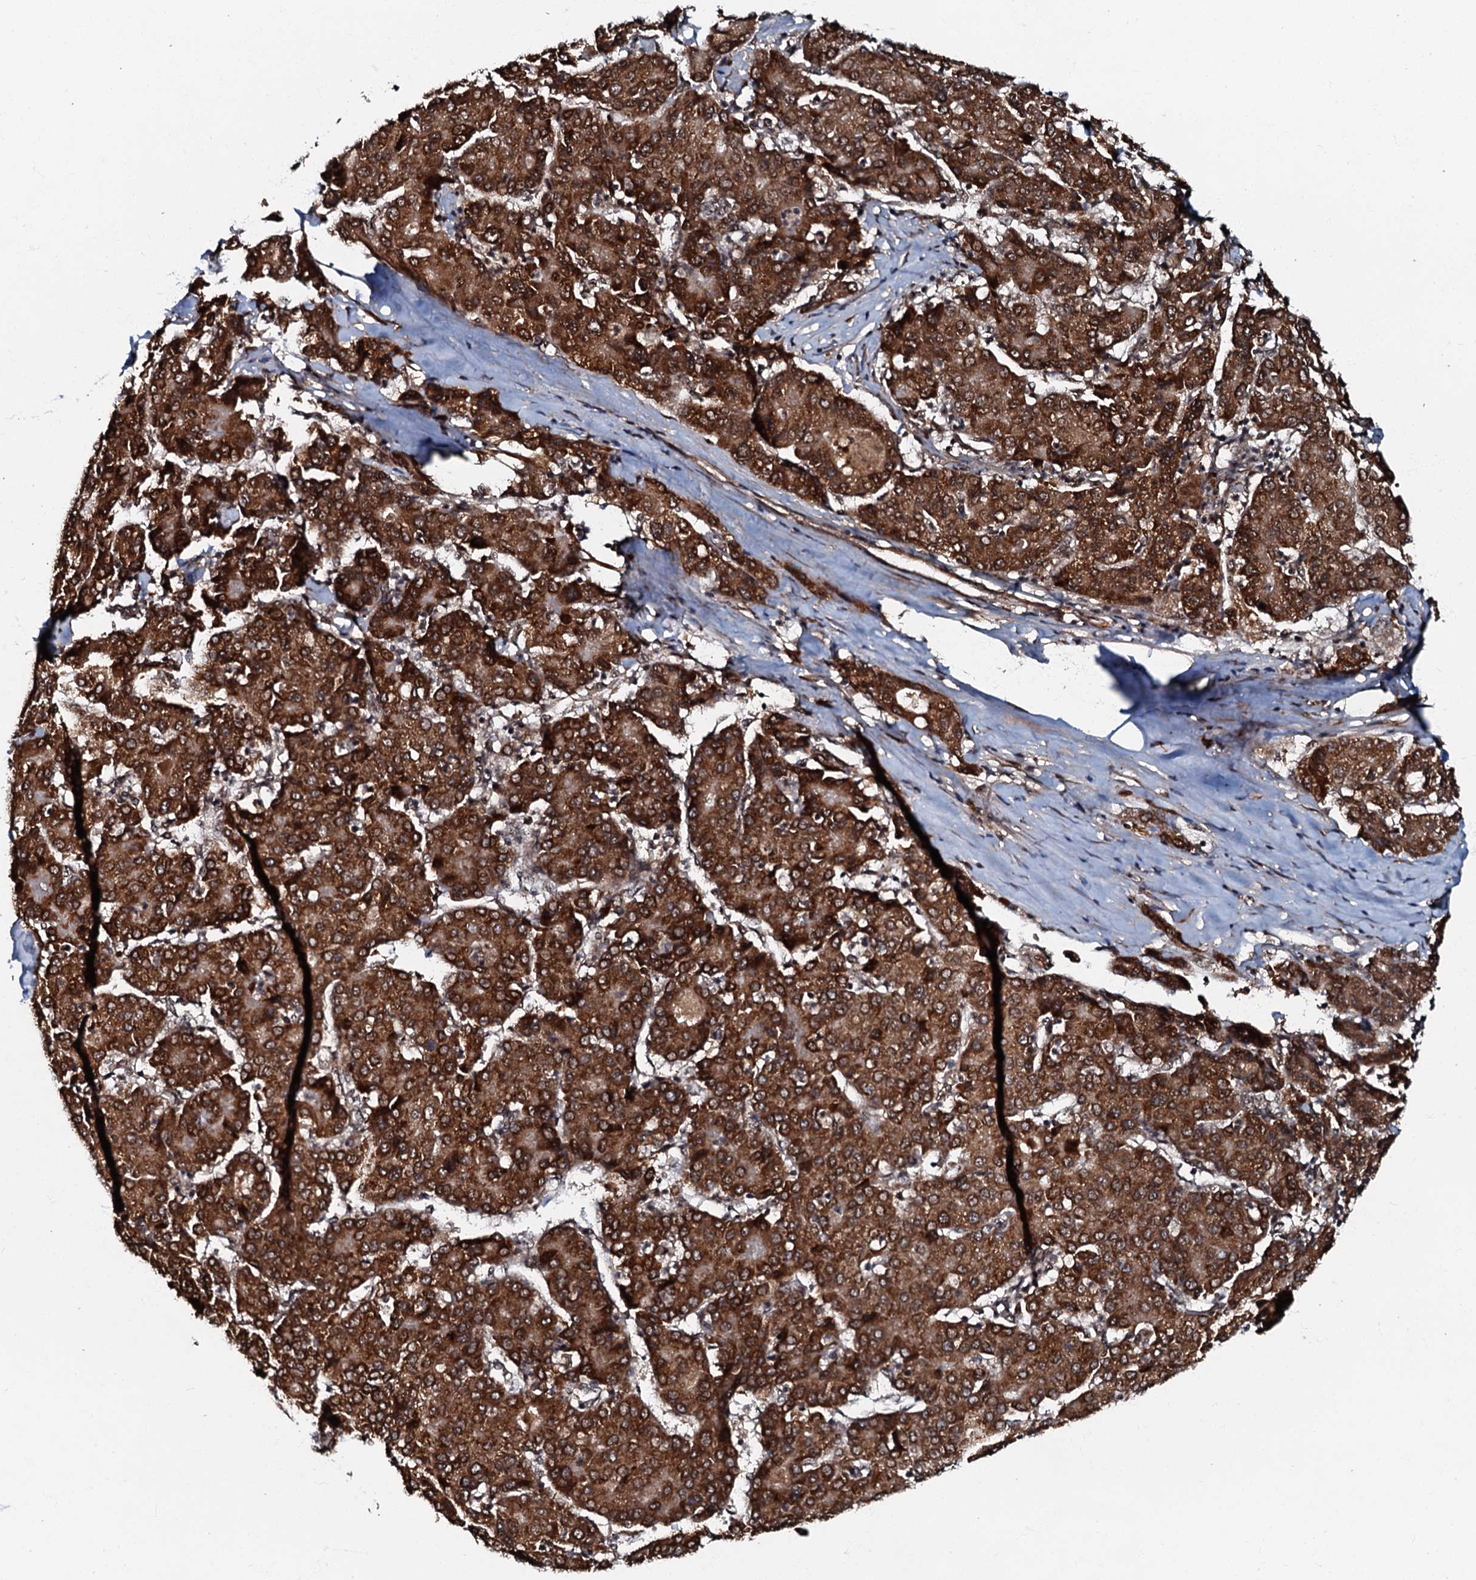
{"staining": {"intensity": "strong", "quantity": ">75%", "location": "cytoplasmic/membranous"}, "tissue": "liver cancer", "cell_type": "Tumor cells", "image_type": "cancer", "snomed": [{"axis": "morphology", "description": "Carcinoma, Hepatocellular, NOS"}, {"axis": "topography", "description": "Liver"}], "caption": "Immunohistochemistry photomicrograph of human liver cancer stained for a protein (brown), which displays high levels of strong cytoplasmic/membranous staining in about >75% of tumor cells.", "gene": "C18orf32", "patient": {"sex": "male", "age": 65}}